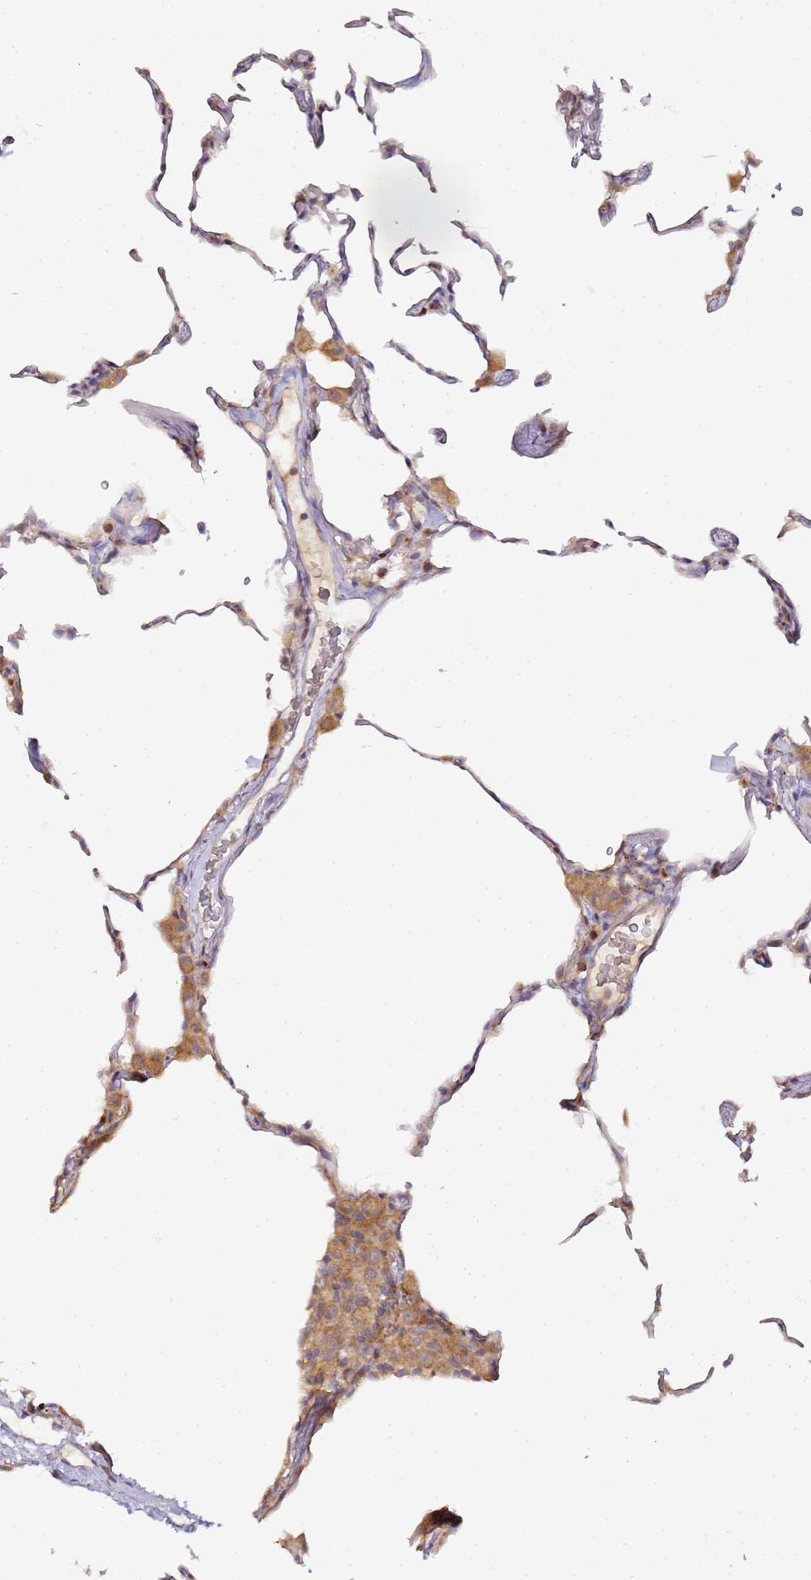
{"staining": {"intensity": "negative", "quantity": "none", "location": "none"}, "tissue": "lung", "cell_type": "Alveolar cells", "image_type": "normal", "snomed": [{"axis": "morphology", "description": "Normal tissue, NOS"}, {"axis": "topography", "description": "Lung"}], "caption": "High power microscopy histopathology image of an IHC image of benign lung, revealing no significant positivity in alveolar cells. (DAB immunohistochemistry (IHC), high magnification).", "gene": "MRPL49", "patient": {"sex": "female", "age": 57}}